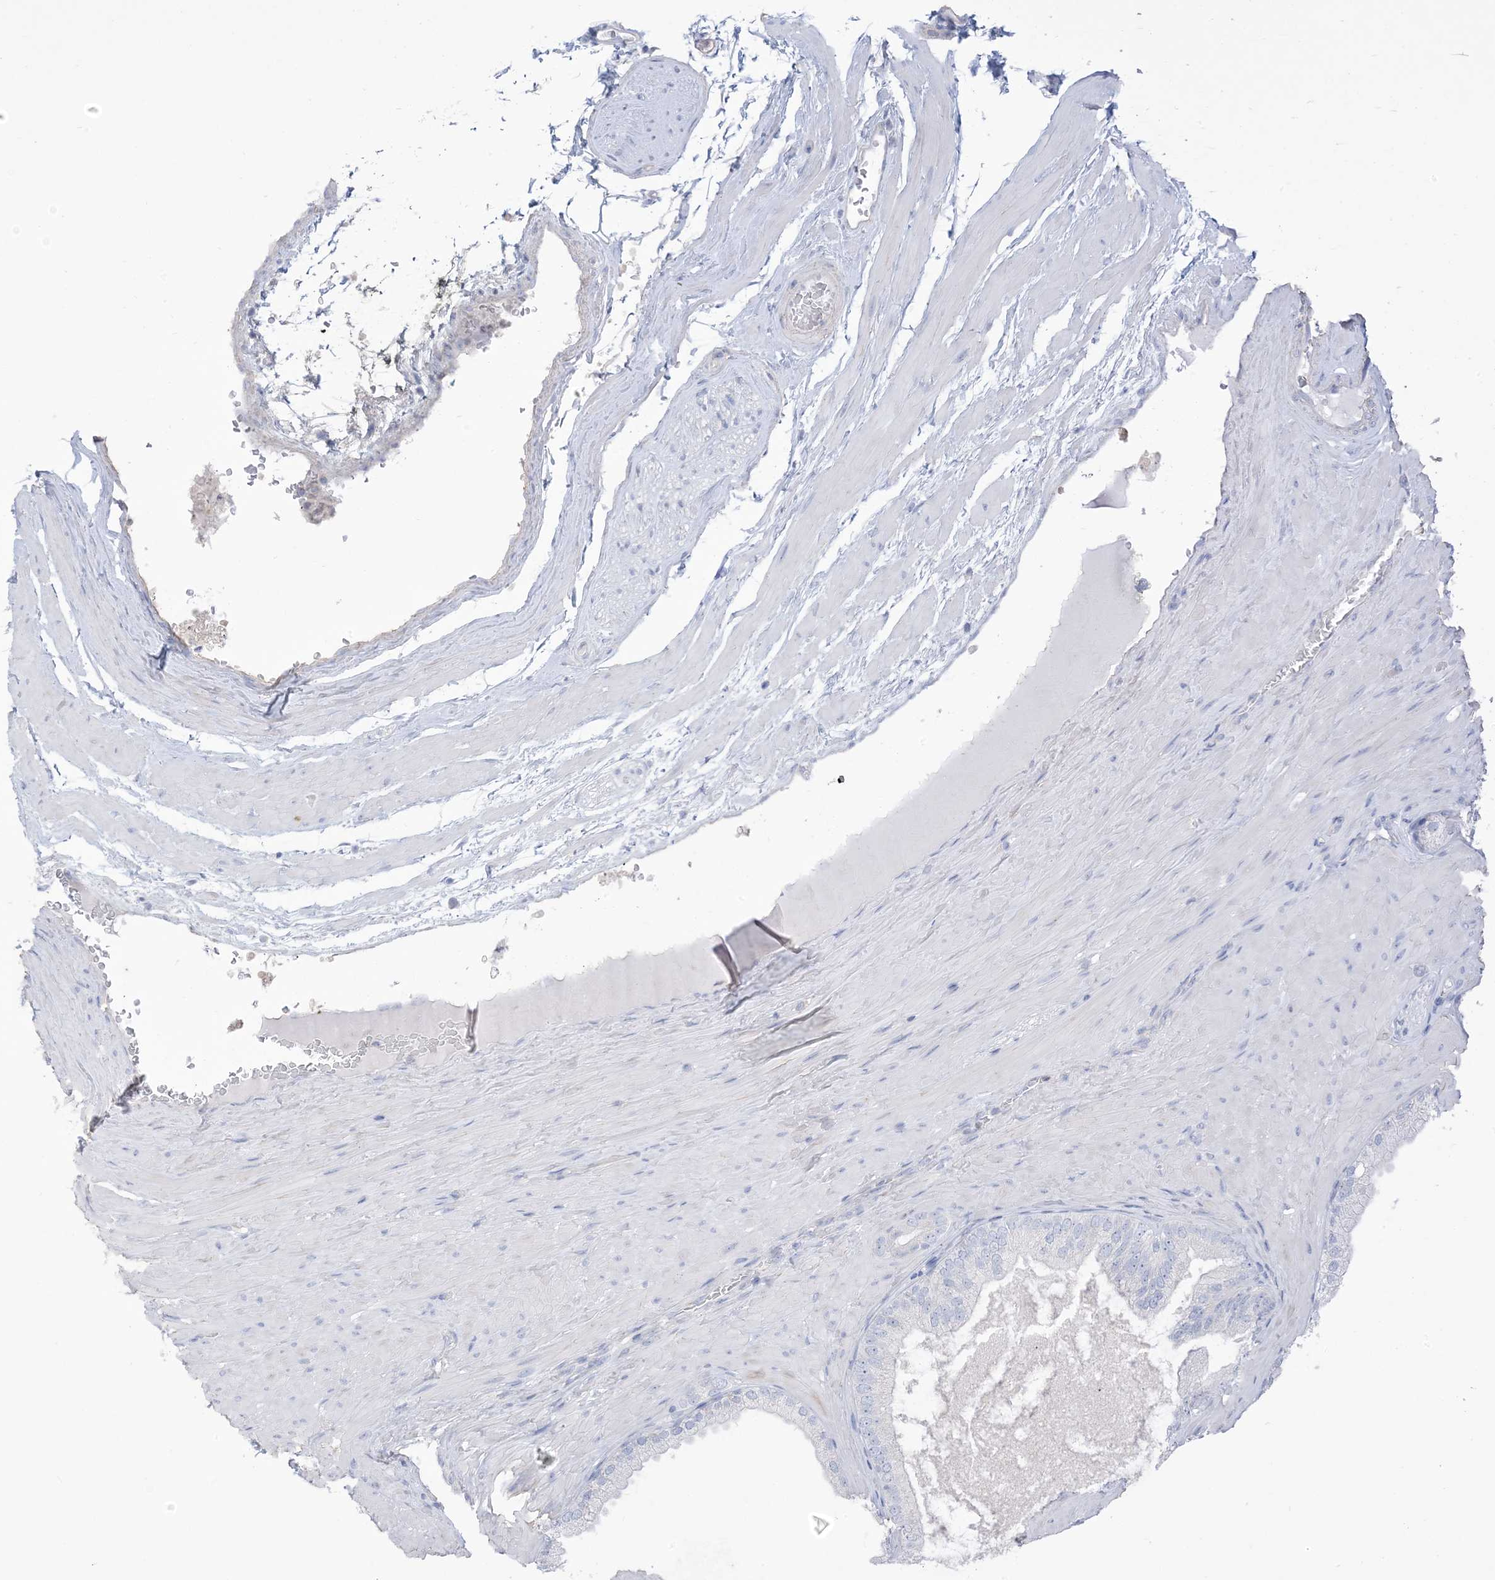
{"staining": {"intensity": "negative", "quantity": "none", "location": "none"}, "tissue": "prostate cancer", "cell_type": "Tumor cells", "image_type": "cancer", "snomed": [{"axis": "morphology", "description": "Adenocarcinoma, Low grade"}, {"axis": "topography", "description": "Prostate"}], "caption": "High power microscopy micrograph of an immunohistochemistry image of prostate low-grade adenocarcinoma, revealing no significant staining in tumor cells.", "gene": "MTHFD2L", "patient": {"sex": "male", "age": 63}}